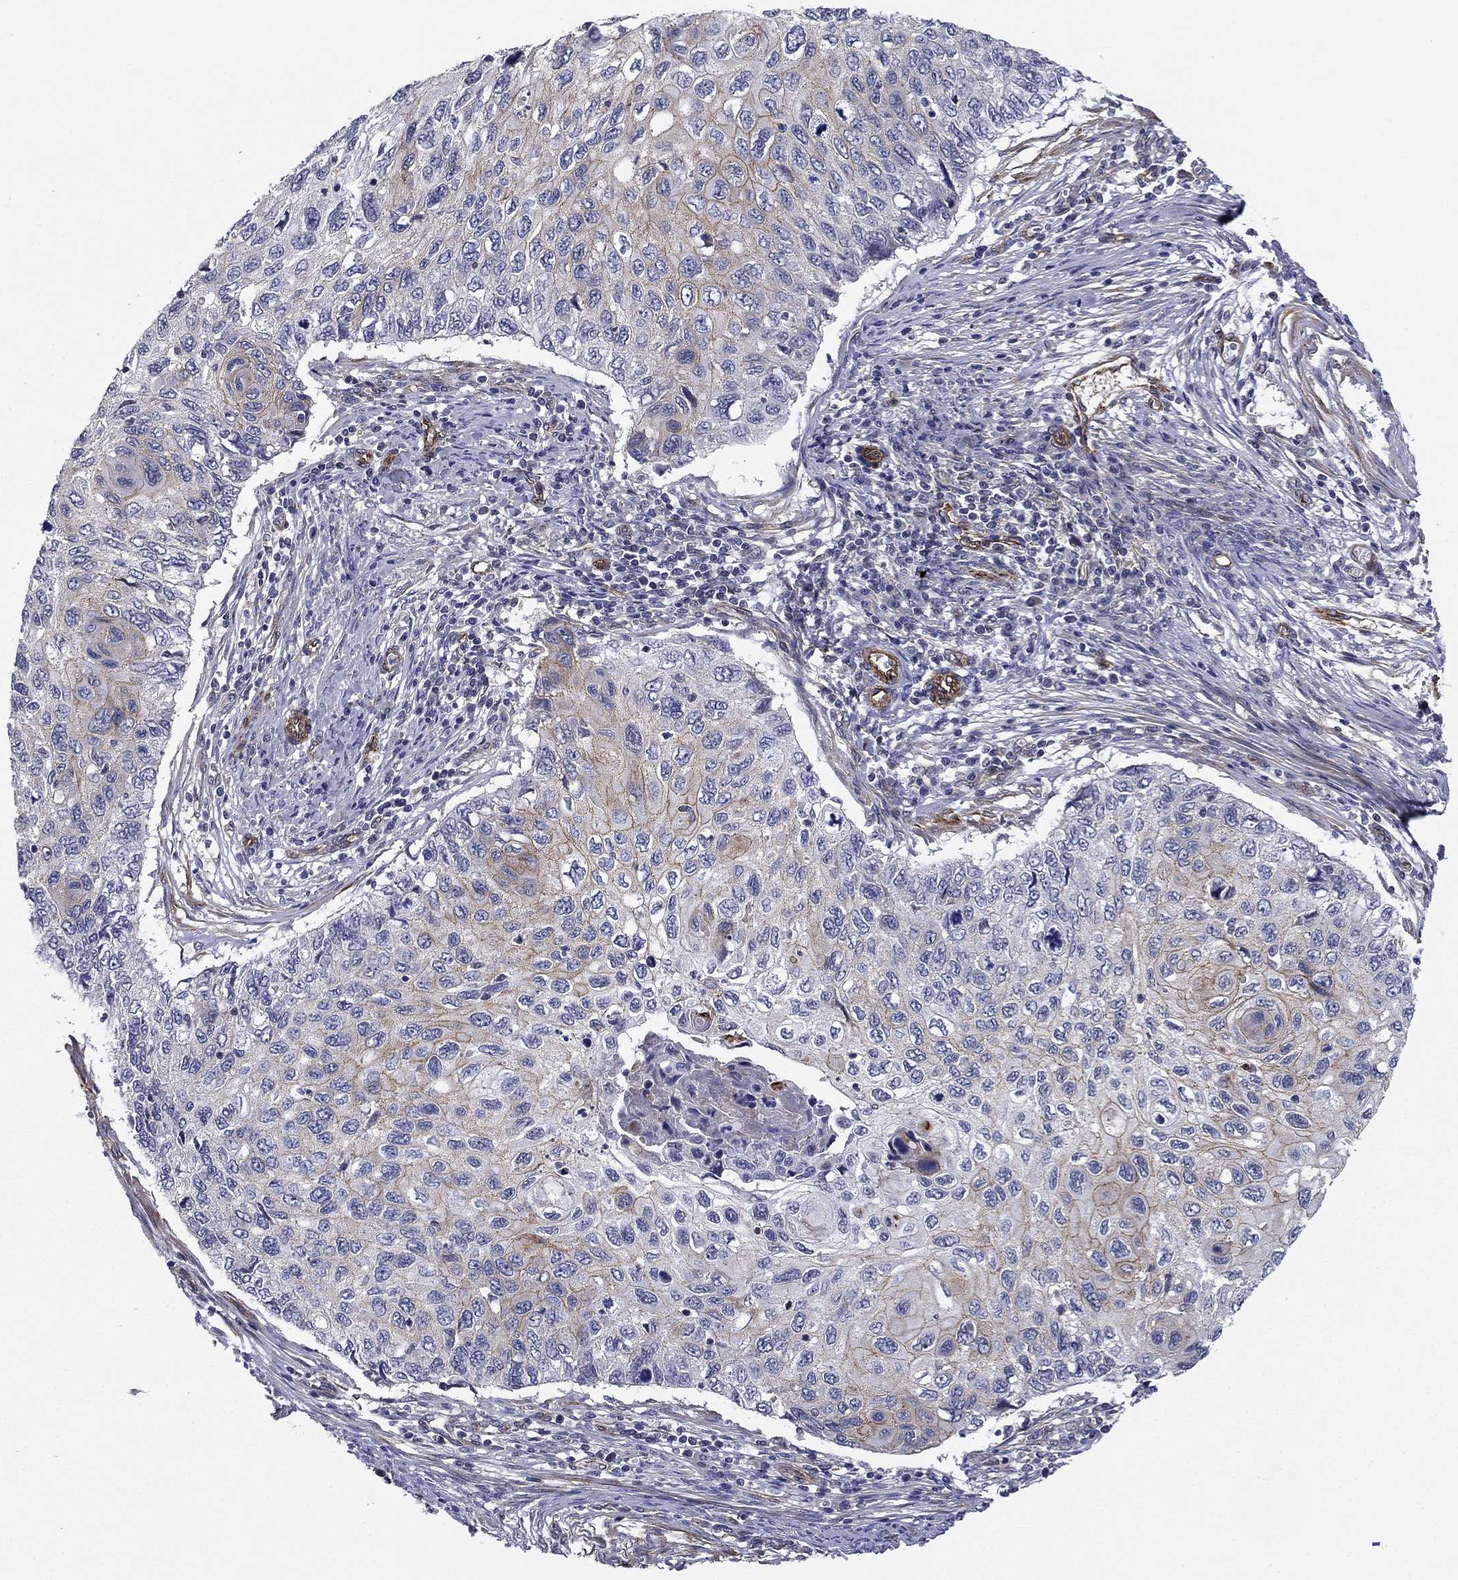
{"staining": {"intensity": "moderate", "quantity": "<25%", "location": "cytoplasmic/membranous"}, "tissue": "cervical cancer", "cell_type": "Tumor cells", "image_type": "cancer", "snomed": [{"axis": "morphology", "description": "Squamous cell carcinoma, NOS"}, {"axis": "topography", "description": "Cervix"}], "caption": "Immunohistochemical staining of human cervical squamous cell carcinoma demonstrates moderate cytoplasmic/membranous protein expression in about <25% of tumor cells.", "gene": "SYNC", "patient": {"sex": "female", "age": 70}}